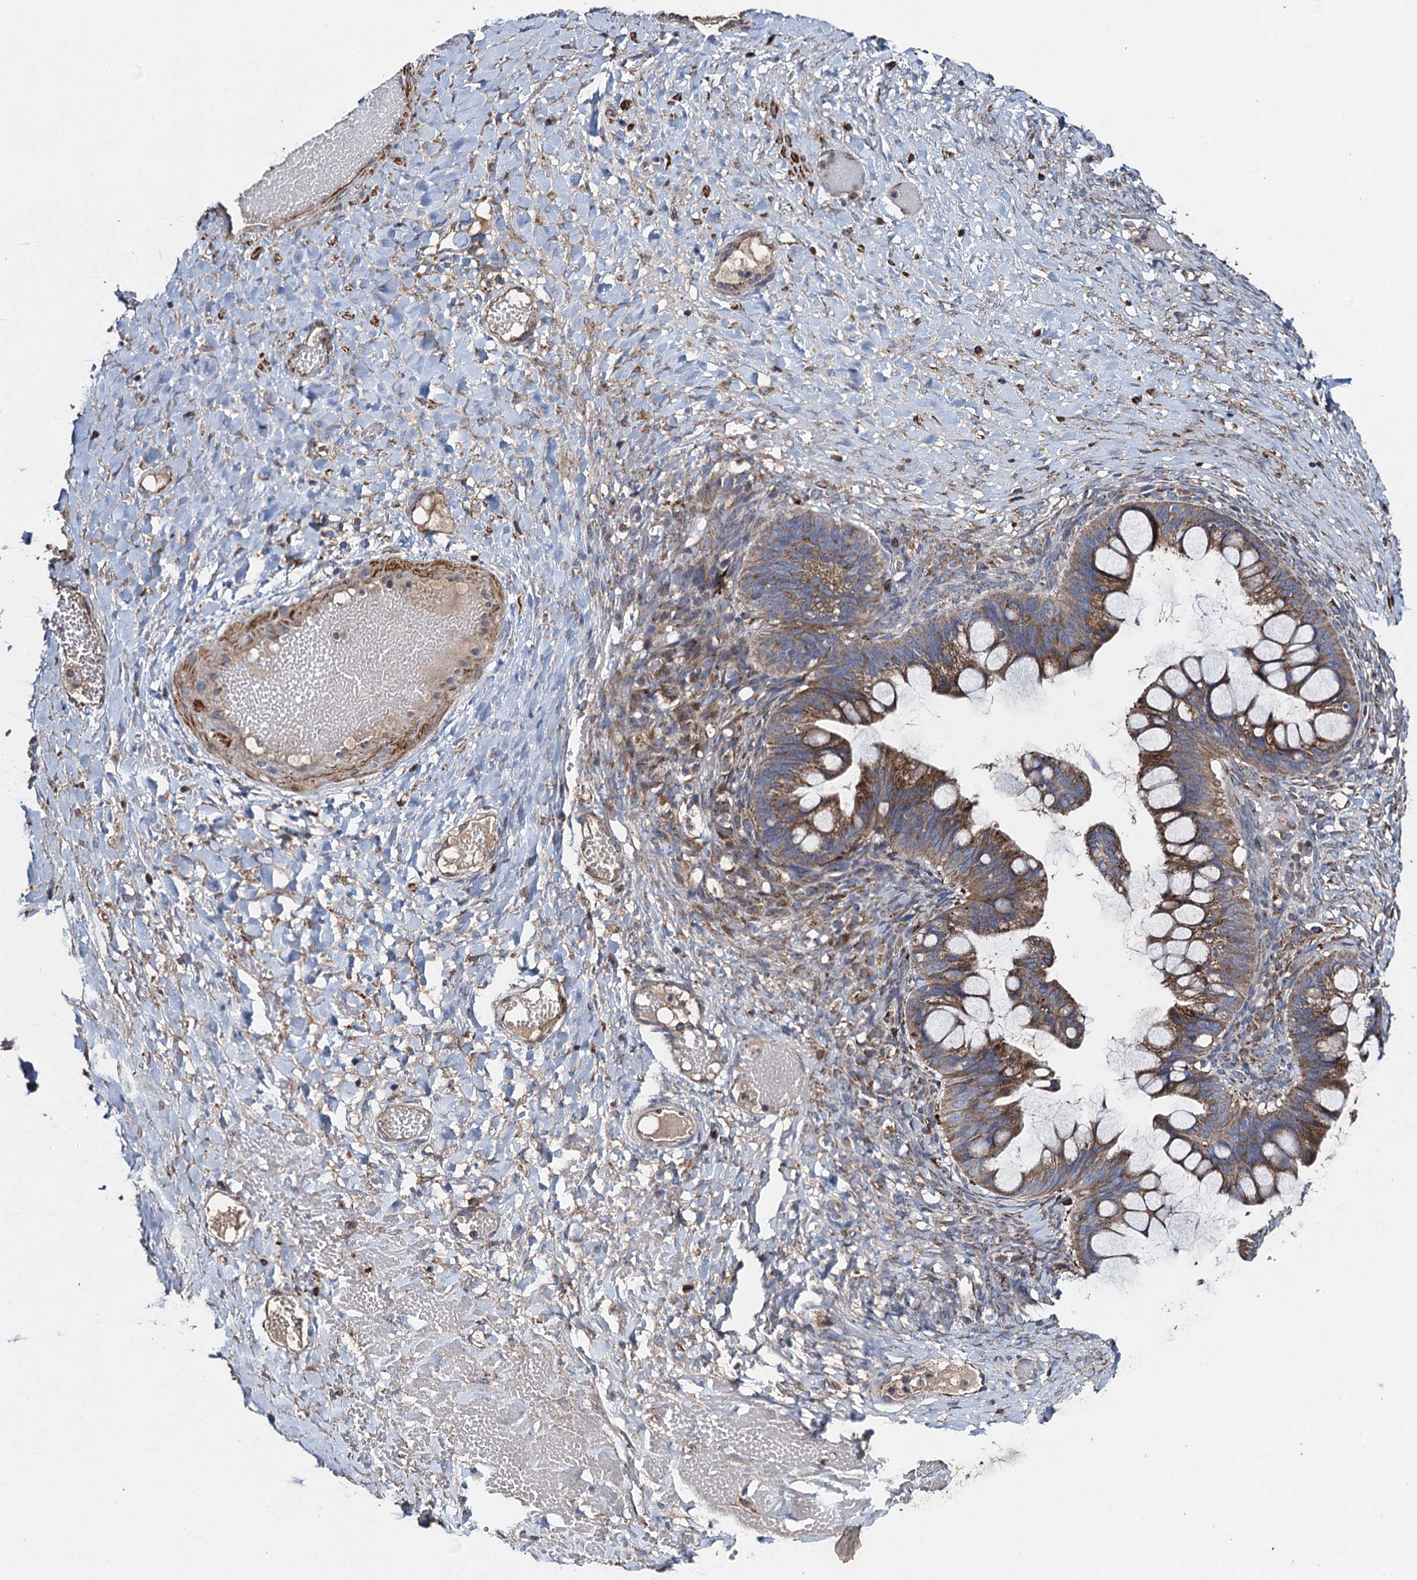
{"staining": {"intensity": "moderate", "quantity": ">75%", "location": "cytoplasmic/membranous"}, "tissue": "ovarian cancer", "cell_type": "Tumor cells", "image_type": "cancer", "snomed": [{"axis": "morphology", "description": "Cystadenocarcinoma, mucinous, NOS"}, {"axis": "topography", "description": "Ovary"}], "caption": "Ovarian cancer (mucinous cystadenocarcinoma) stained with immunohistochemistry (IHC) demonstrates moderate cytoplasmic/membranous positivity in approximately >75% of tumor cells.", "gene": "TXNDC11", "patient": {"sex": "female", "age": 73}}